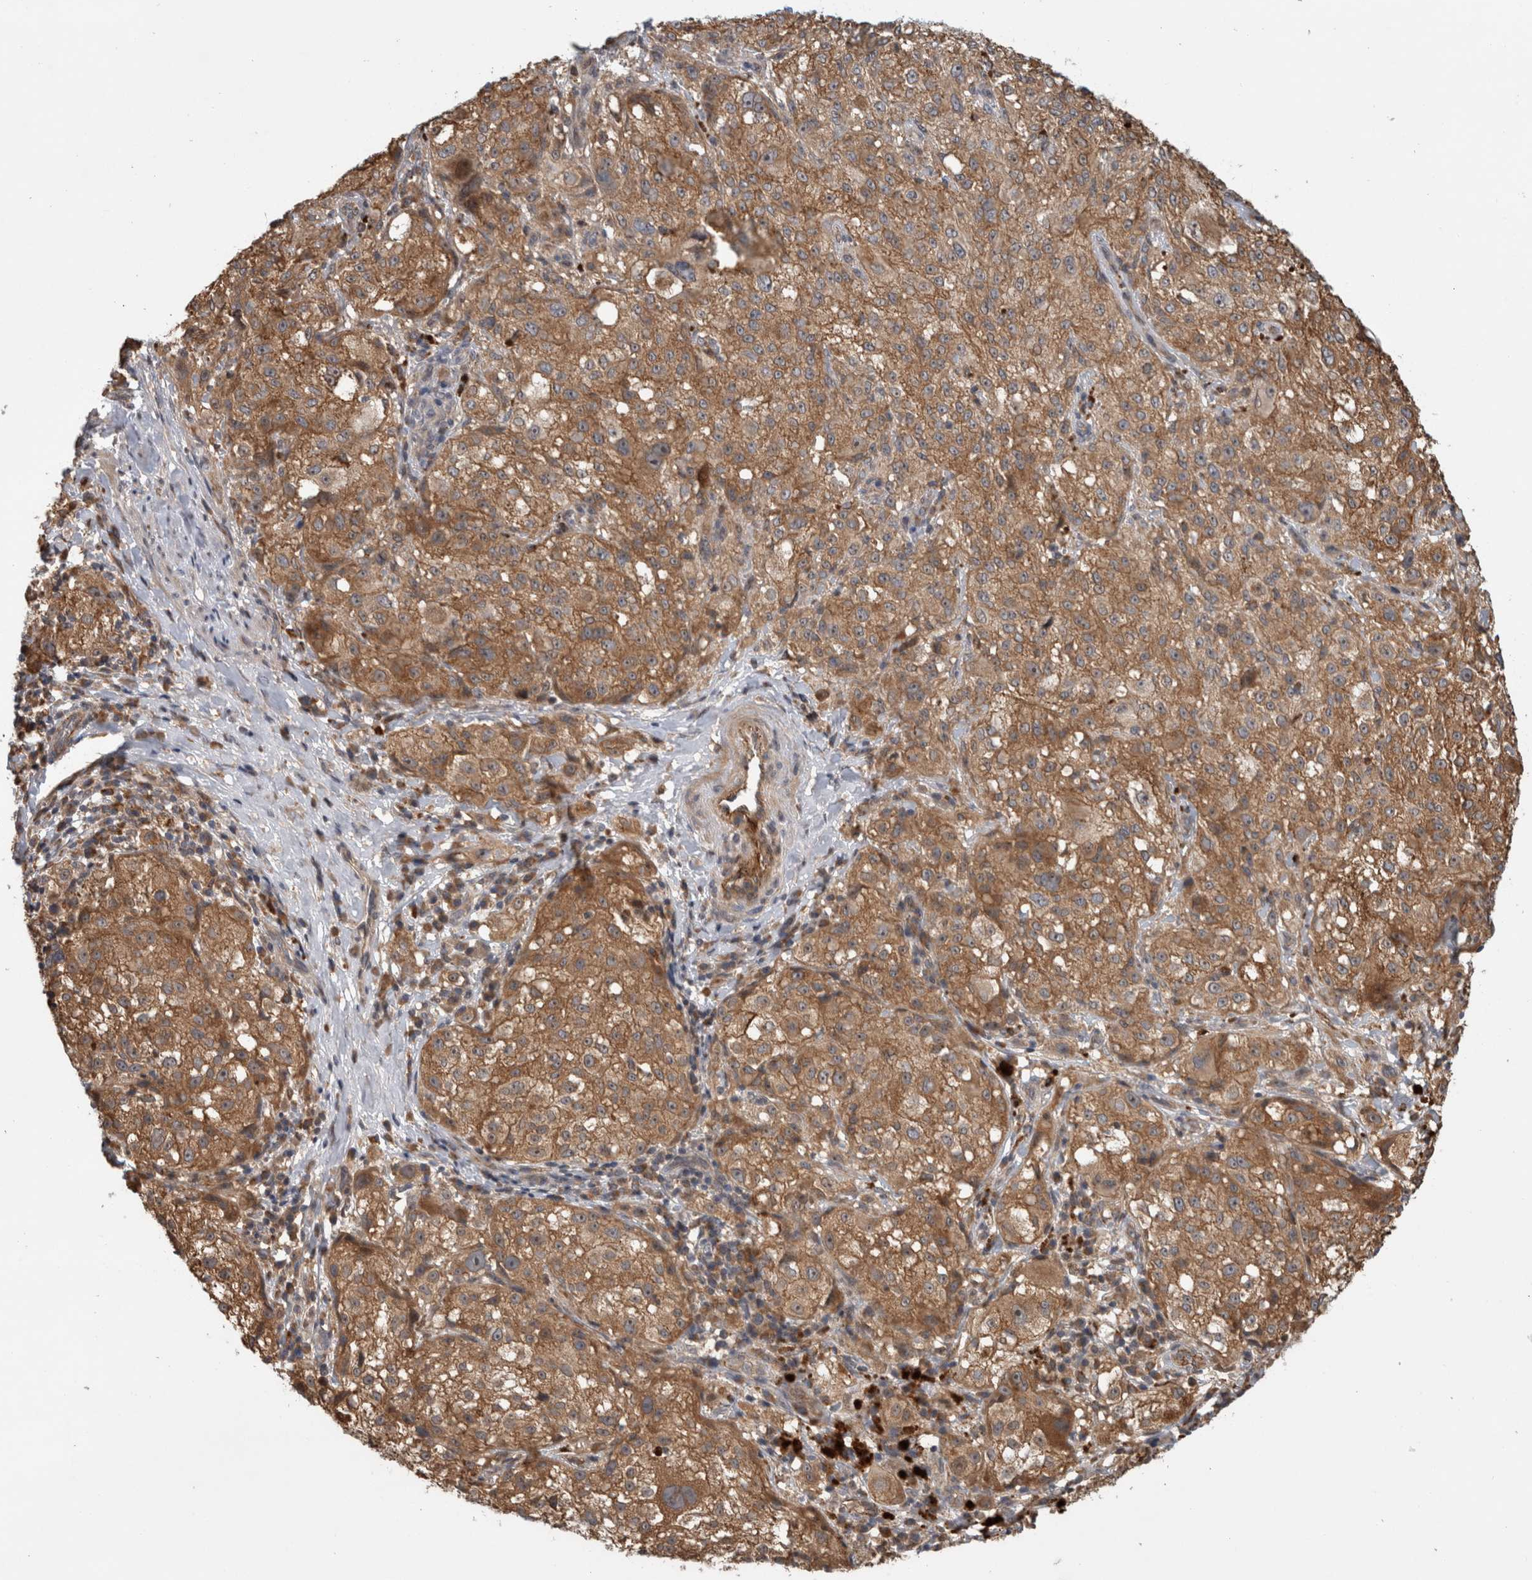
{"staining": {"intensity": "moderate", "quantity": ">75%", "location": "cytoplasmic/membranous"}, "tissue": "melanoma", "cell_type": "Tumor cells", "image_type": "cancer", "snomed": [{"axis": "morphology", "description": "Malignant melanoma, NOS"}, {"axis": "topography", "description": "Skin"}], "caption": "This image shows IHC staining of melanoma, with medium moderate cytoplasmic/membranous expression in approximately >75% of tumor cells.", "gene": "ADGRL3", "patient": {"sex": "female", "age": 55}}